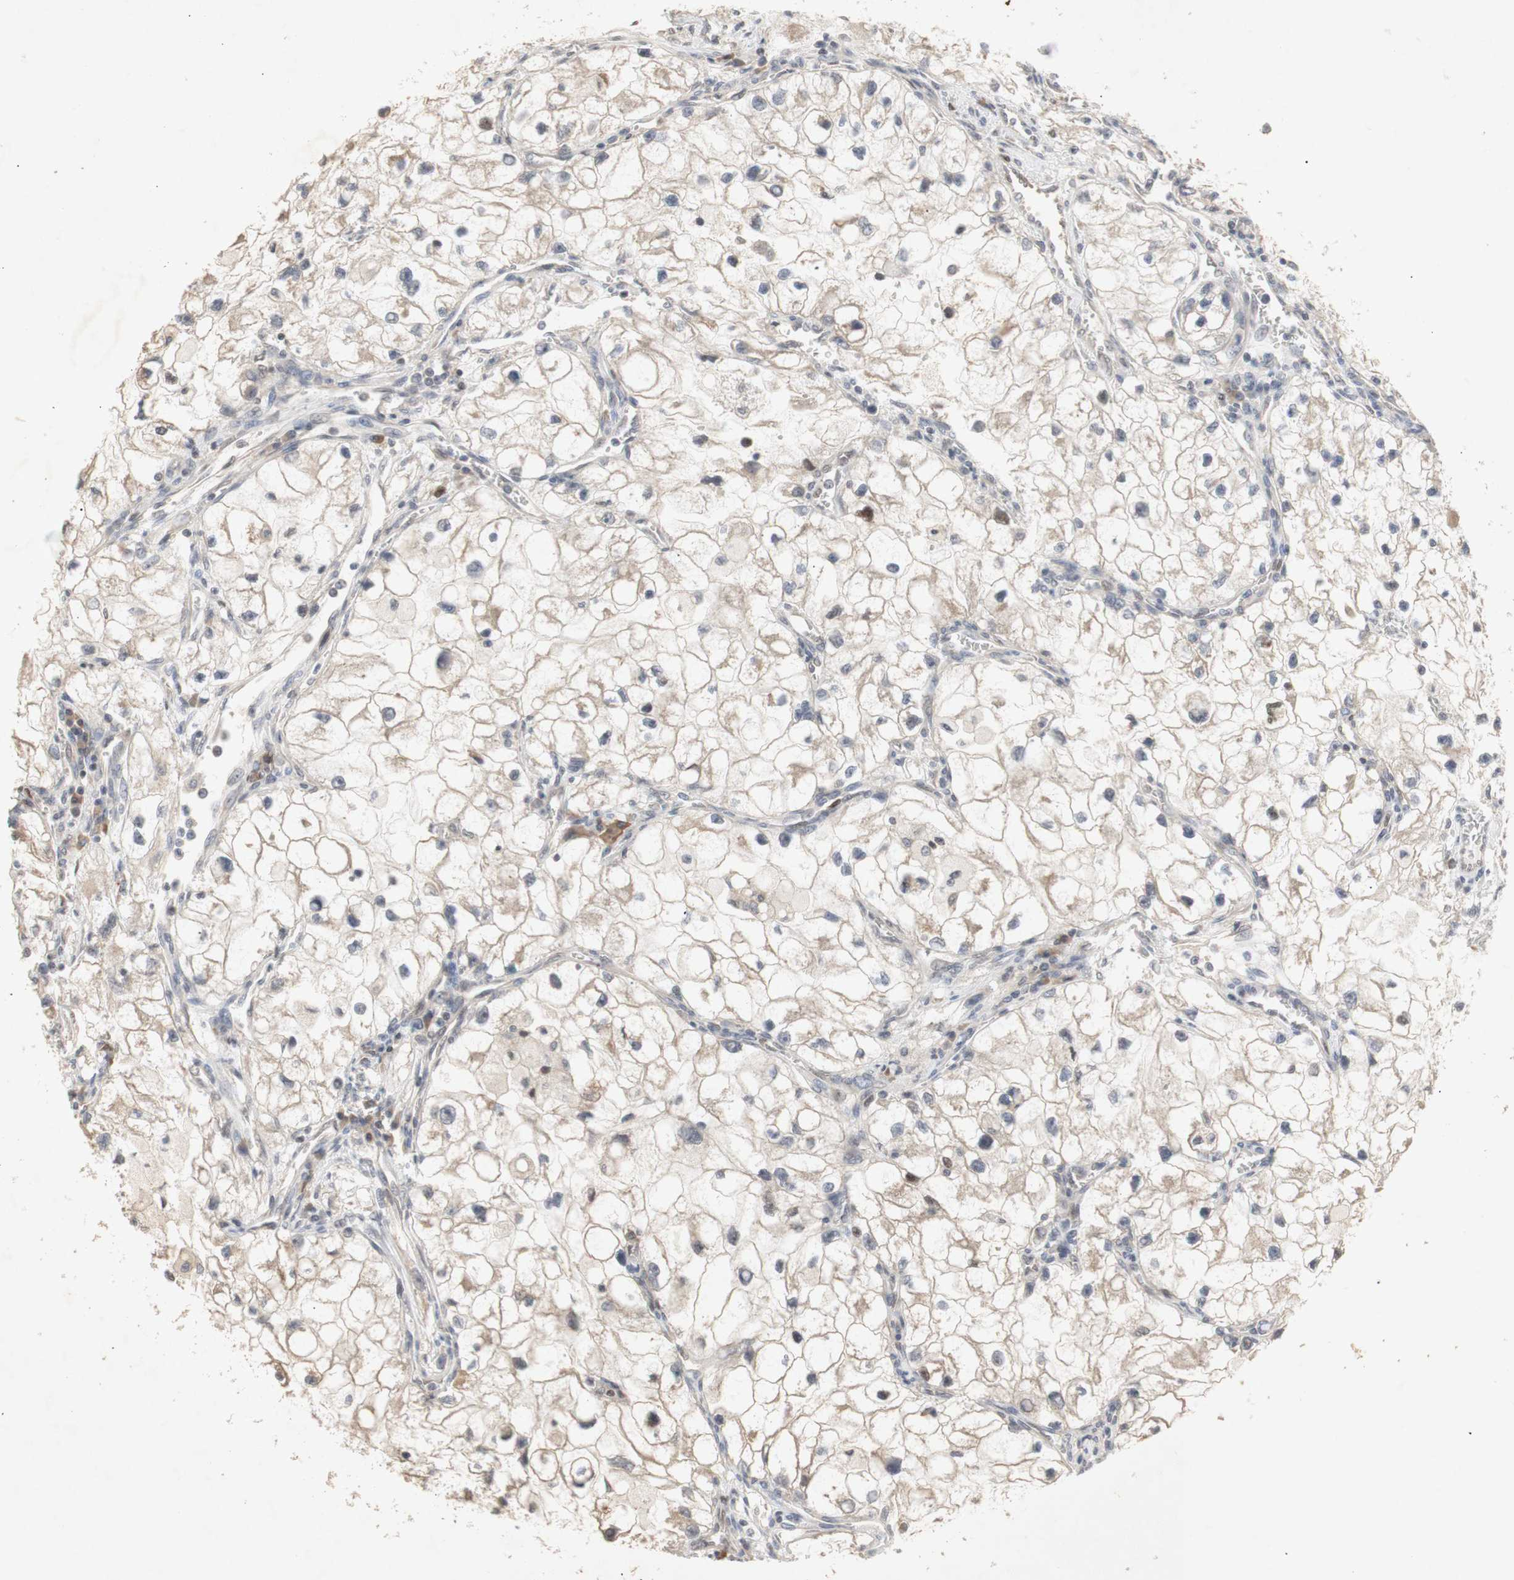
{"staining": {"intensity": "weak", "quantity": ">75%", "location": "cytoplasmic/membranous"}, "tissue": "renal cancer", "cell_type": "Tumor cells", "image_type": "cancer", "snomed": [{"axis": "morphology", "description": "Adenocarcinoma, NOS"}, {"axis": "topography", "description": "Kidney"}], "caption": "High-power microscopy captured an IHC image of adenocarcinoma (renal), revealing weak cytoplasmic/membranous positivity in about >75% of tumor cells.", "gene": "FOSB", "patient": {"sex": "female", "age": 70}}